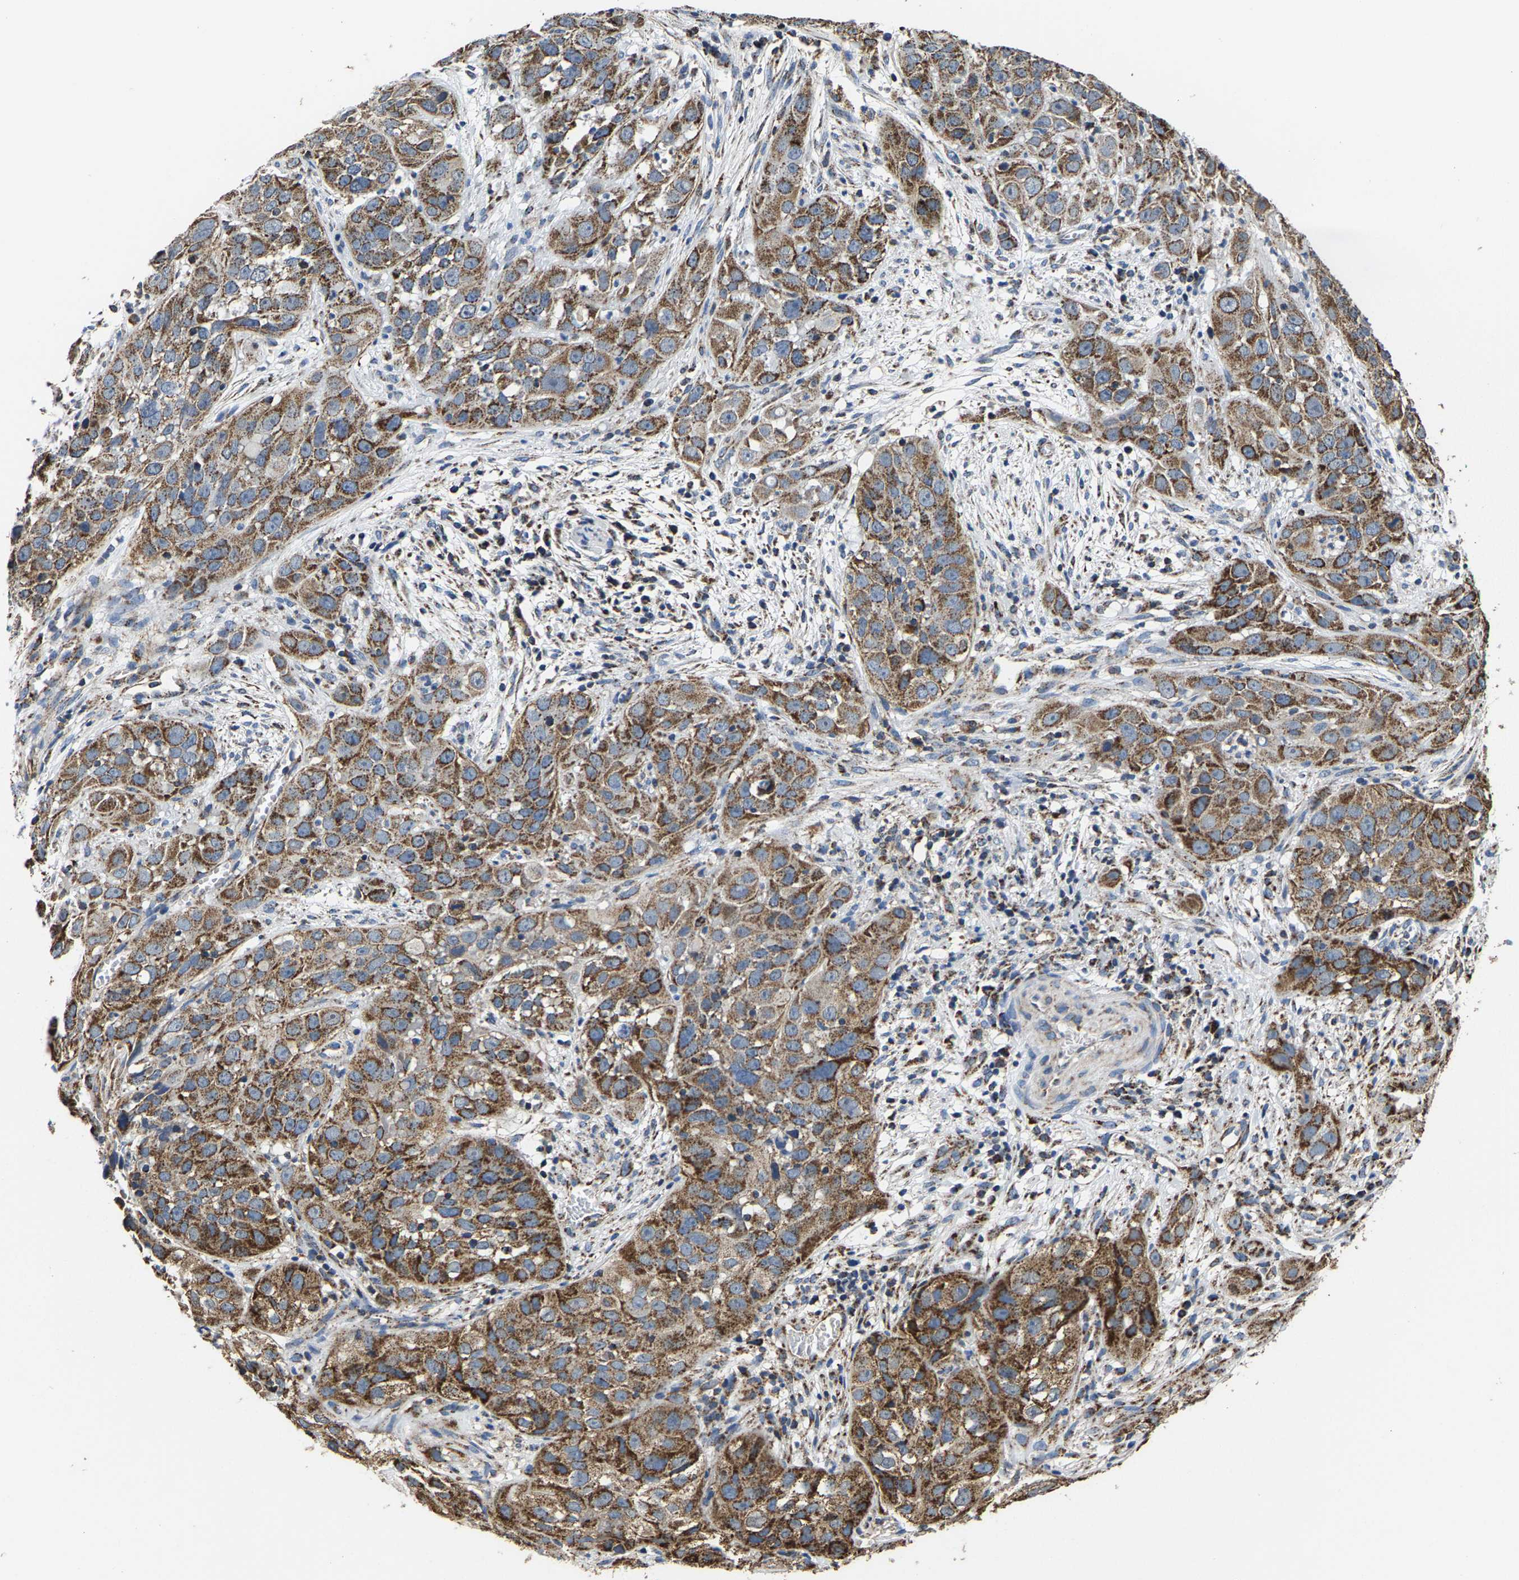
{"staining": {"intensity": "moderate", "quantity": ">75%", "location": "cytoplasmic/membranous"}, "tissue": "cervical cancer", "cell_type": "Tumor cells", "image_type": "cancer", "snomed": [{"axis": "morphology", "description": "Squamous cell carcinoma, NOS"}, {"axis": "topography", "description": "Cervix"}], "caption": "Immunohistochemistry (IHC) (DAB) staining of human squamous cell carcinoma (cervical) exhibits moderate cytoplasmic/membranous protein positivity in about >75% of tumor cells.", "gene": "SHMT2", "patient": {"sex": "female", "age": 32}}